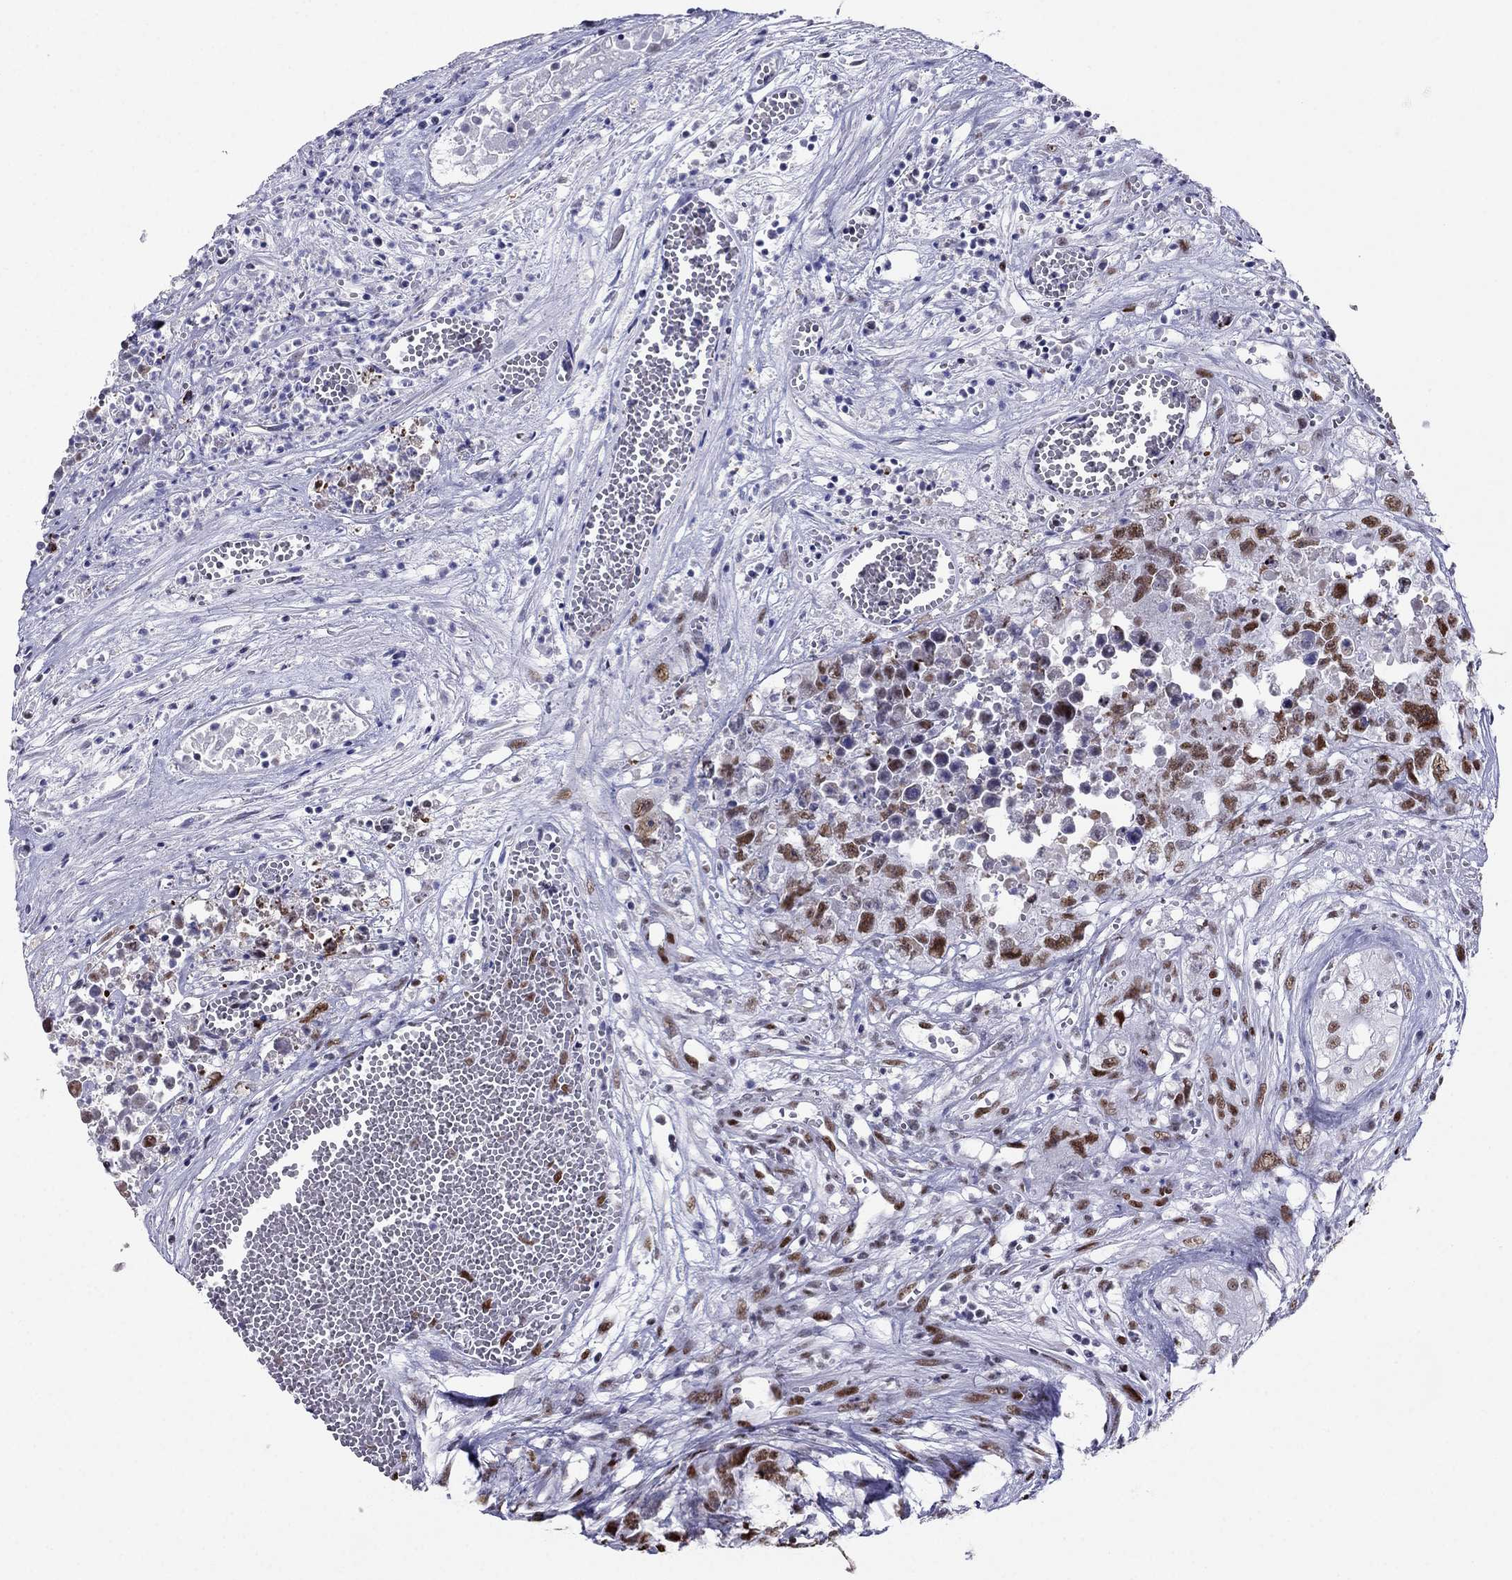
{"staining": {"intensity": "strong", "quantity": "25%-75%", "location": "nuclear"}, "tissue": "testis cancer", "cell_type": "Tumor cells", "image_type": "cancer", "snomed": [{"axis": "morphology", "description": "Seminoma, NOS"}, {"axis": "morphology", "description": "Carcinoma, Embryonal, NOS"}, {"axis": "topography", "description": "Testis"}], "caption": "Immunohistochemistry (IHC) photomicrograph of testis cancer (seminoma) stained for a protein (brown), which demonstrates high levels of strong nuclear staining in approximately 25%-75% of tumor cells.", "gene": "PPM1G", "patient": {"sex": "male", "age": 22}}